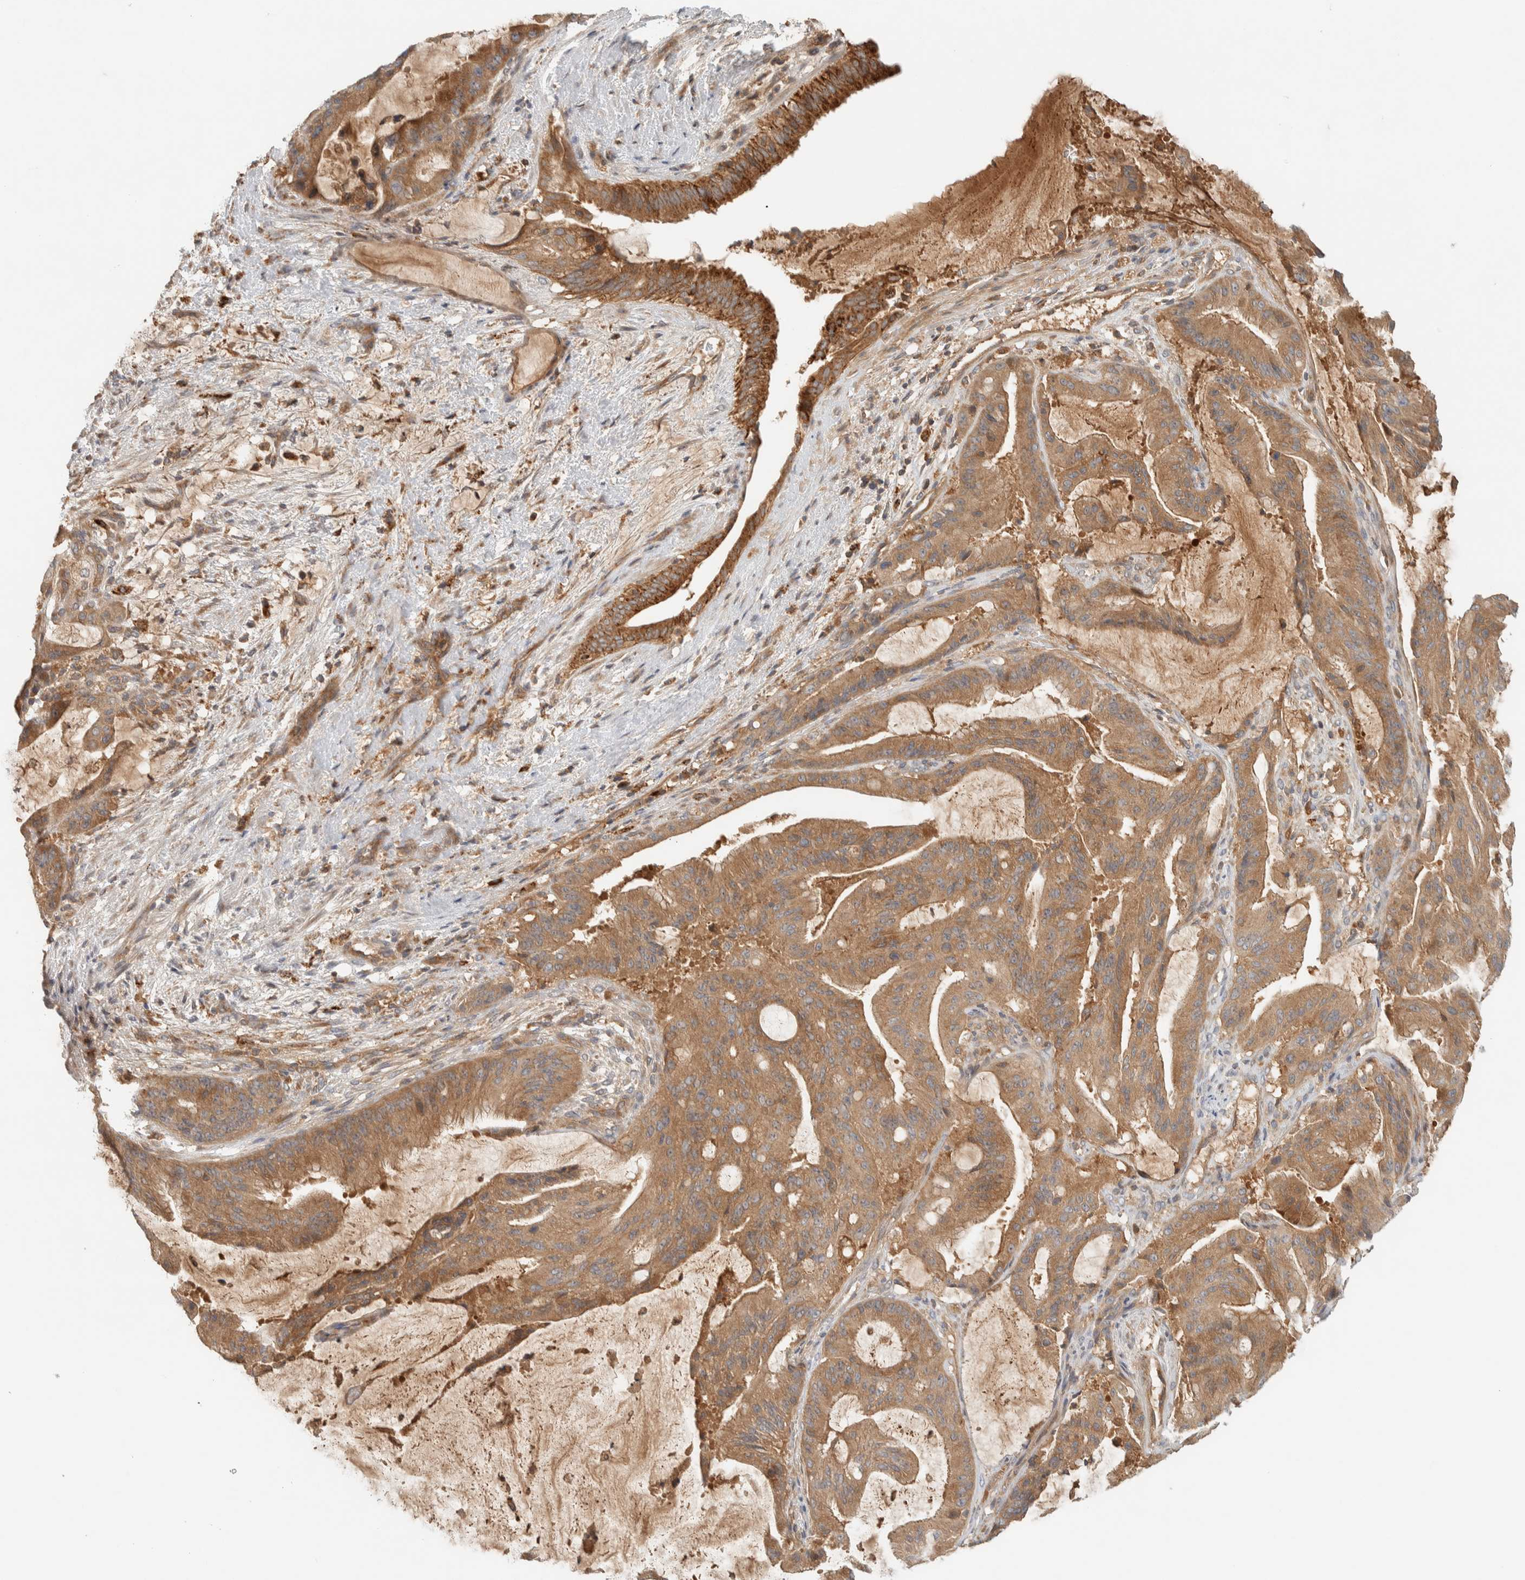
{"staining": {"intensity": "moderate", "quantity": ">75%", "location": "cytoplasmic/membranous"}, "tissue": "liver cancer", "cell_type": "Tumor cells", "image_type": "cancer", "snomed": [{"axis": "morphology", "description": "Normal tissue, NOS"}, {"axis": "morphology", "description": "Cholangiocarcinoma"}, {"axis": "topography", "description": "Liver"}, {"axis": "topography", "description": "Peripheral nerve tissue"}], "caption": "Liver cancer stained with a brown dye reveals moderate cytoplasmic/membranous positive staining in approximately >75% of tumor cells.", "gene": "FAM167A", "patient": {"sex": "female", "age": 73}}